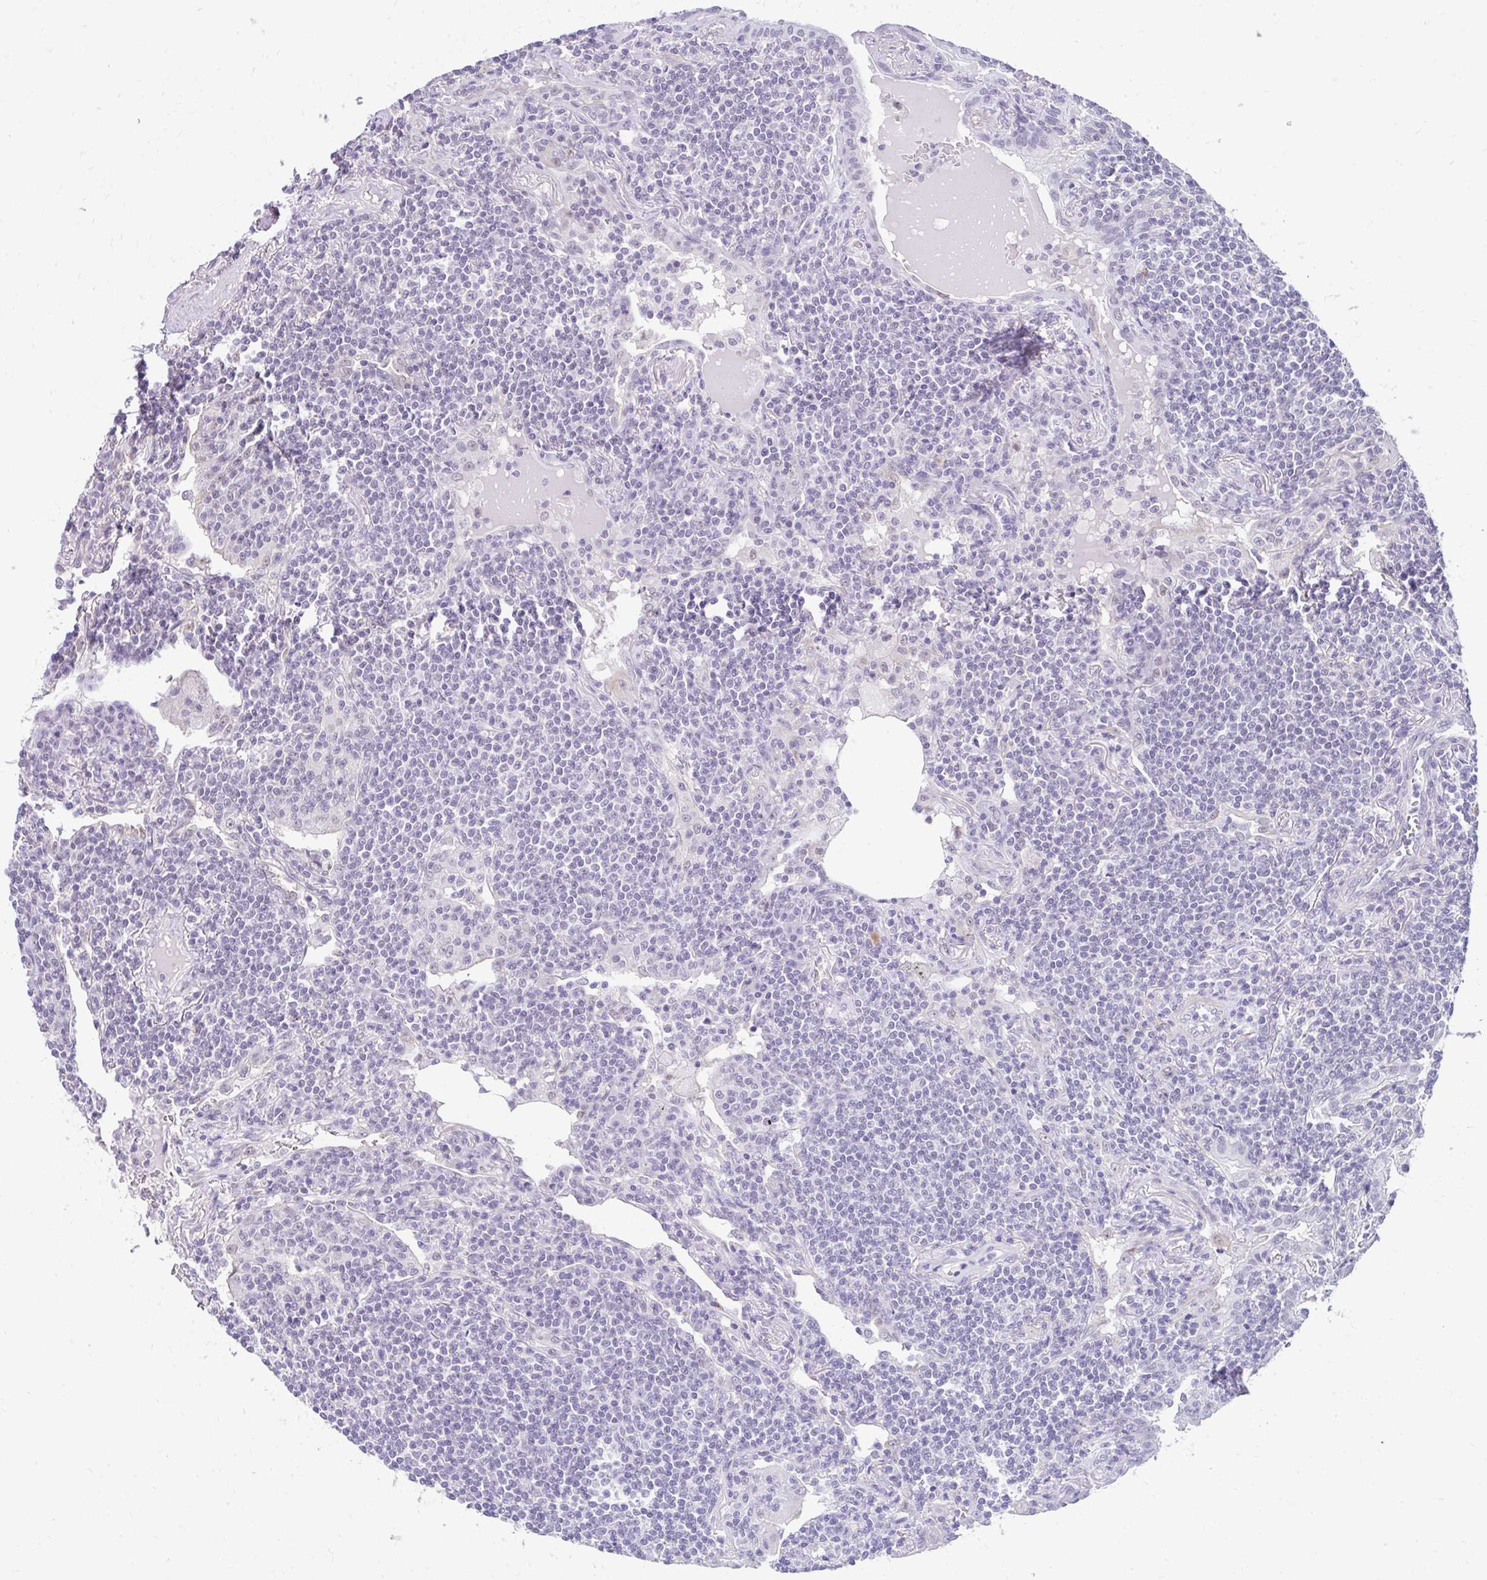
{"staining": {"intensity": "negative", "quantity": "none", "location": "none"}, "tissue": "lymphoma", "cell_type": "Tumor cells", "image_type": "cancer", "snomed": [{"axis": "morphology", "description": "Malignant lymphoma, non-Hodgkin's type, Low grade"}, {"axis": "topography", "description": "Lung"}], "caption": "Malignant lymphoma, non-Hodgkin's type (low-grade) was stained to show a protein in brown. There is no significant staining in tumor cells. (DAB (3,3'-diaminobenzidine) immunohistochemistry (IHC) visualized using brightfield microscopy, high magnification).", "gene": "DCAF17", "patient": {"sex": "female", "age": 71}}